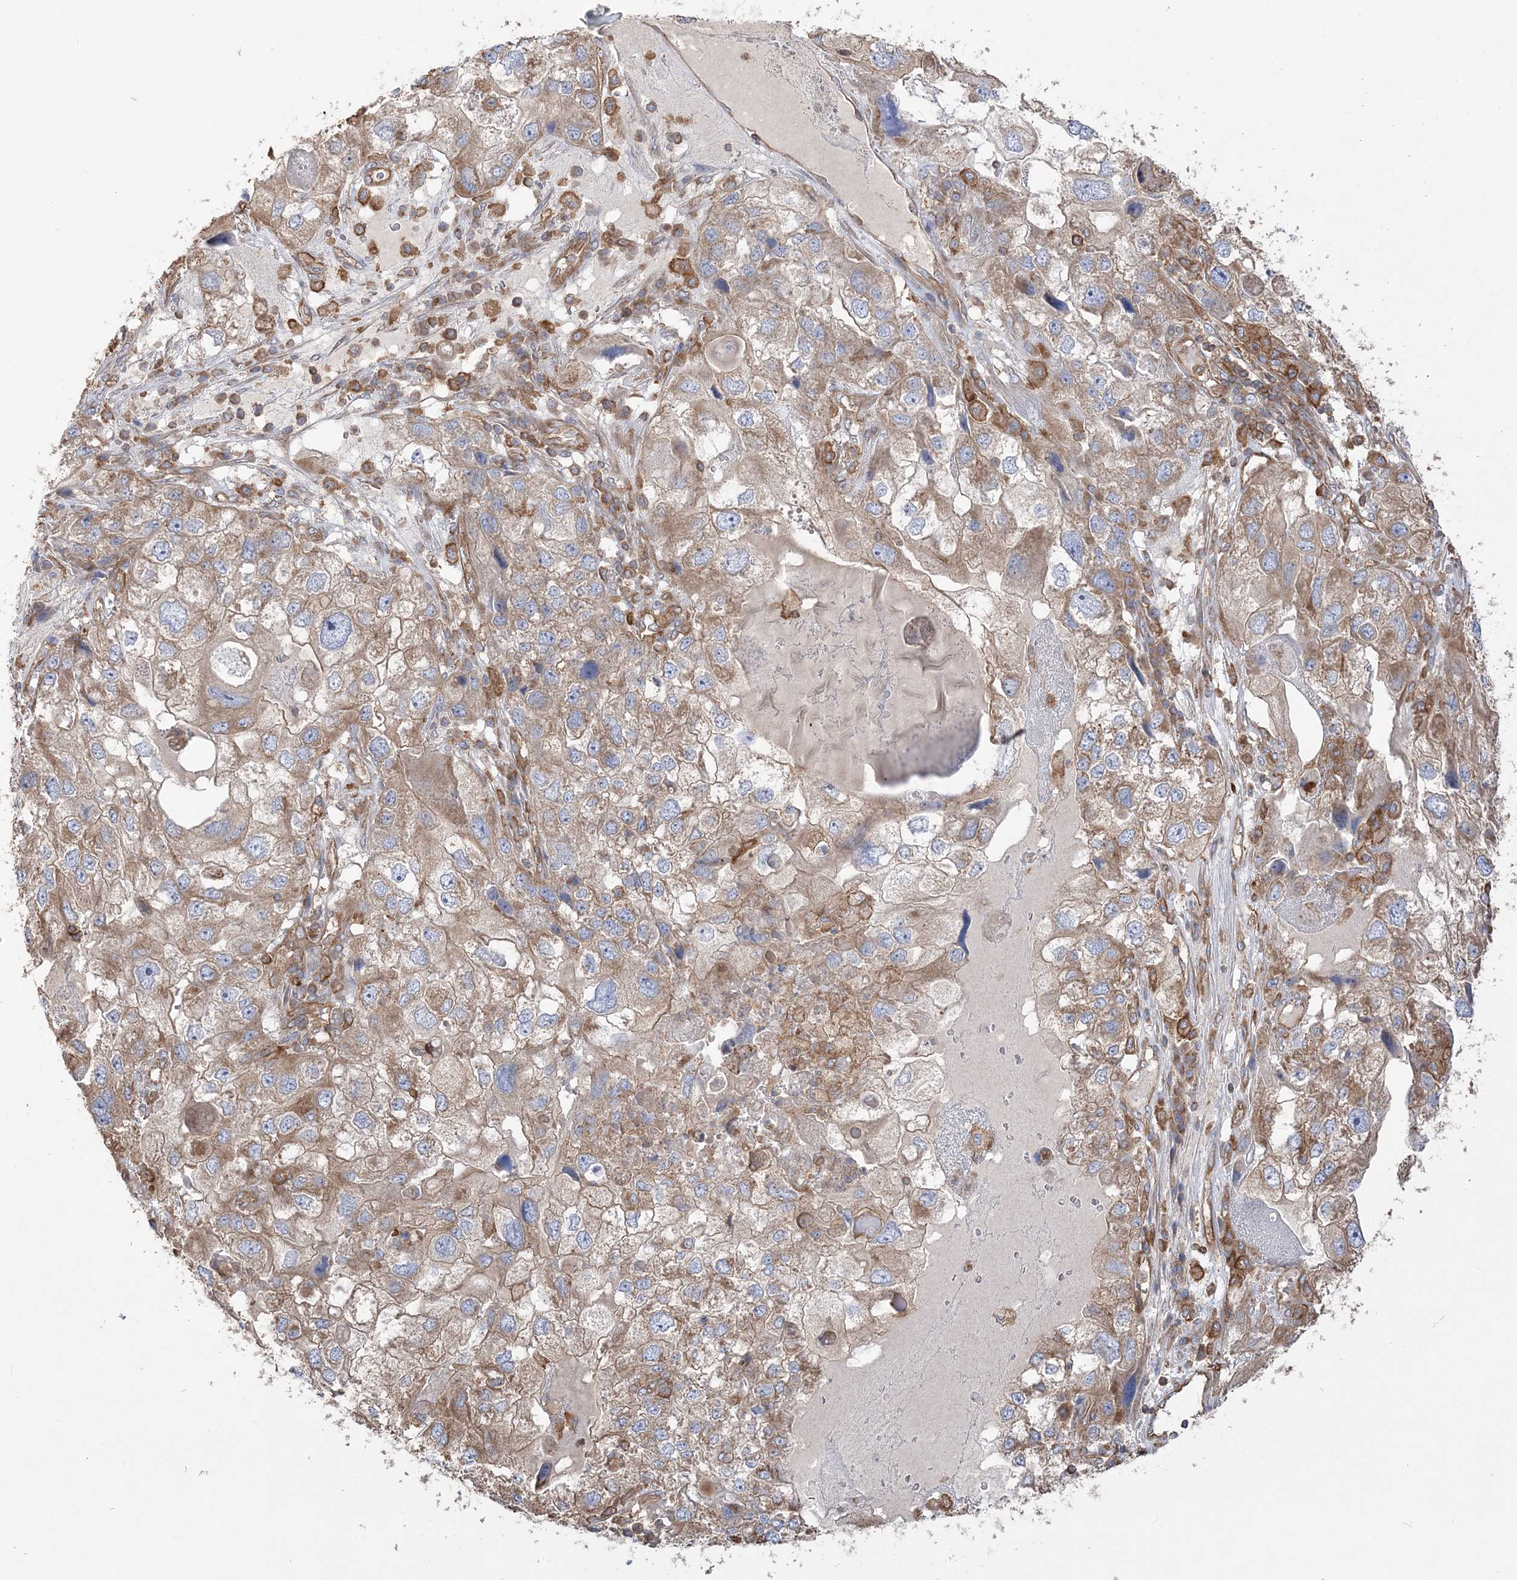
{"staining": {"intensity": "moderate", "quantity": "<25%", "location": "cytoplasmic/membranous"}, "tissue": "endometrial cancer", "cell_type": "Tumor cells", "image_type": "cancer", "snomed": [{"axis": "morphology", "description": "Adenocarcinoma, NOS"}, {"axis": "topography", "description": "Endometrium"}], "caption": "This micrograph shows endometrial adenocarcinoma stained with immunohistochemistry (IHC) to label a protein in brown. The cytoplasmic/membranous of tumor cells show moderate positivity for the protein. Nuclei are counter-stained blue.", "gene": "TBC1D5", "patient": {"sex": "female", "age": 49}}